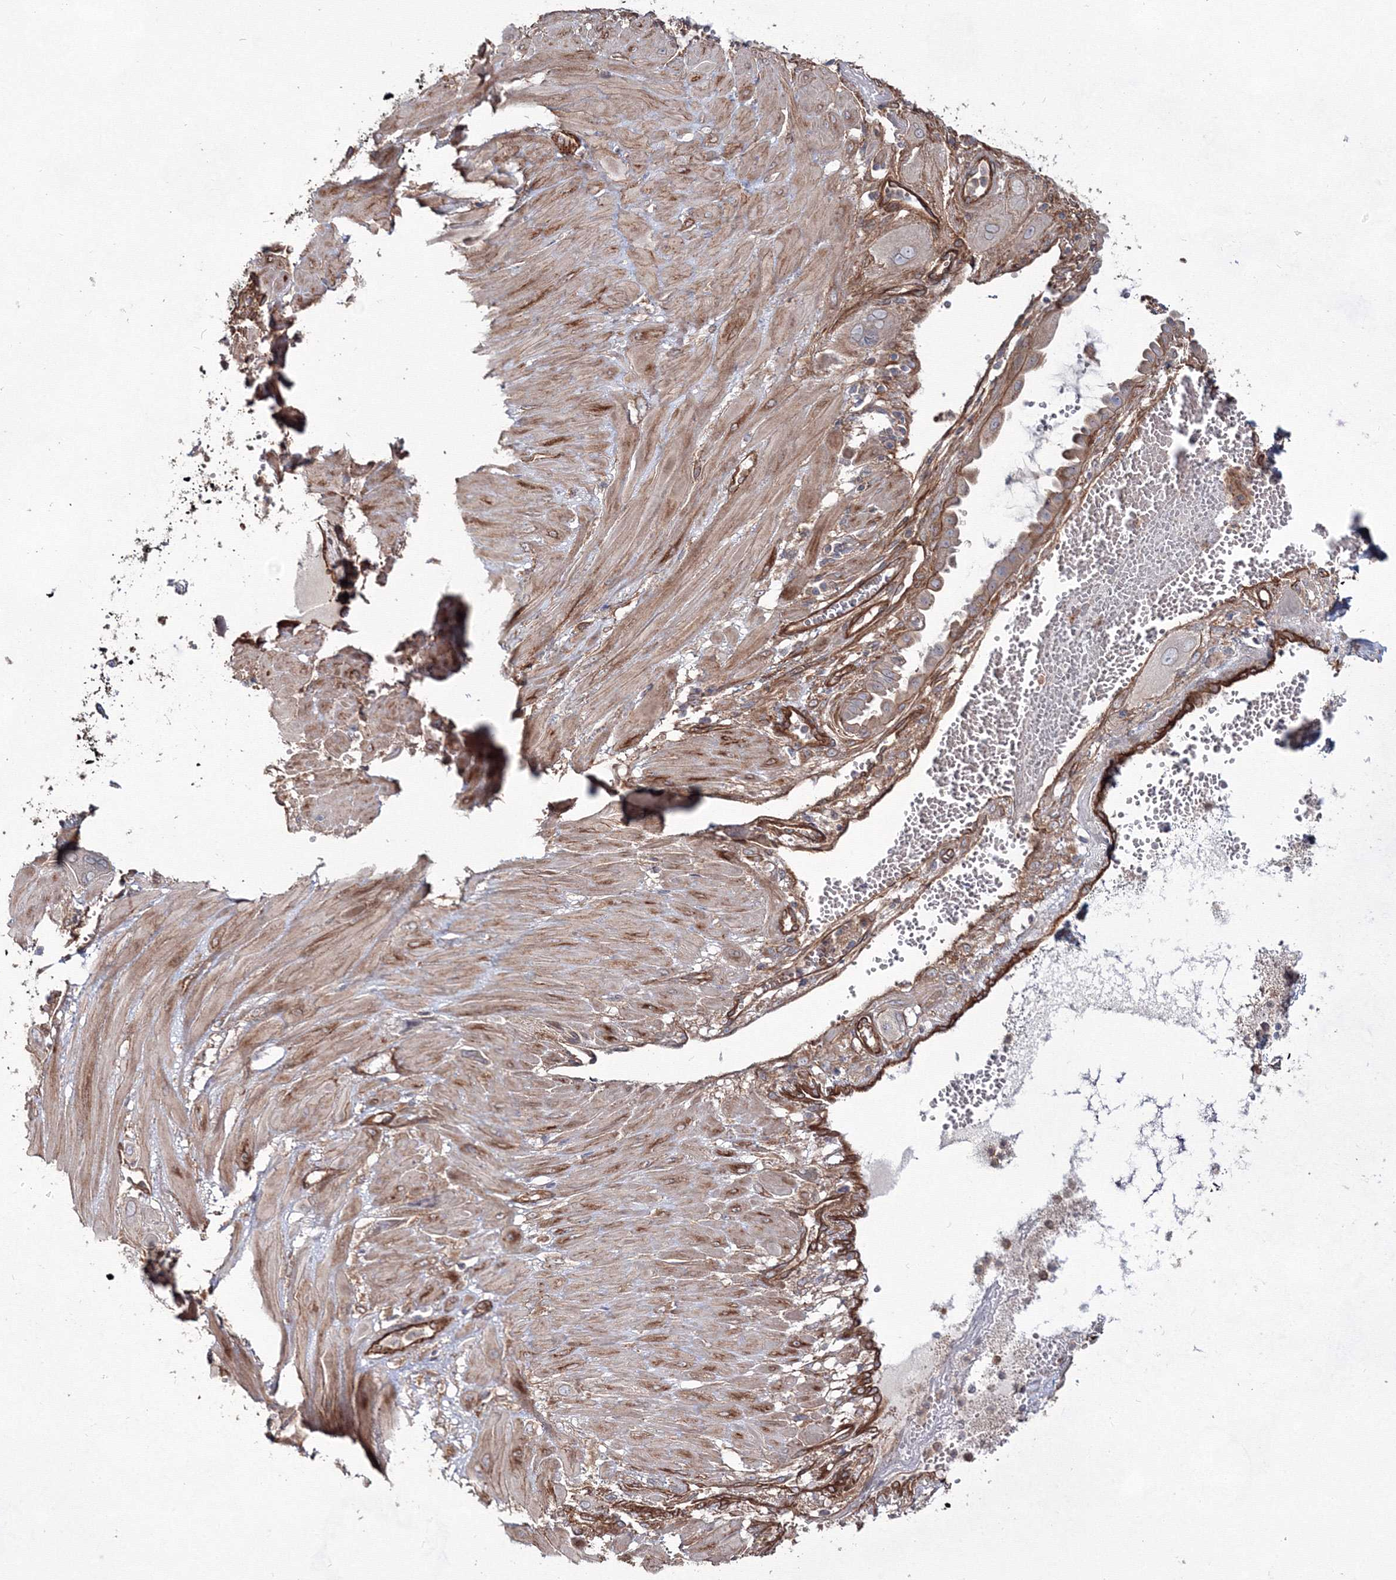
{"staining": {"intensity": "weak", "quantity": ">75%", "location": "cytoplasmic/membranous"}, "tissue": "cervical cancer", "cell_type": "Tumor cells", "image_type": "cancer", "snomed": [{"axis": "morphology", "description": "Squamous cell carcinoma, NOS"}, {"axis": "topography", "description": "Cervix"}], "caption": "Protein expression by immunohistochemistry (IHC) shows weak cytoplasmic/membranous positivity in about >75% of tumor cells in cervical squamous cell carcinoma.", "gene": "EXOC6", "patient": {"sex": "female", "age": 34}}